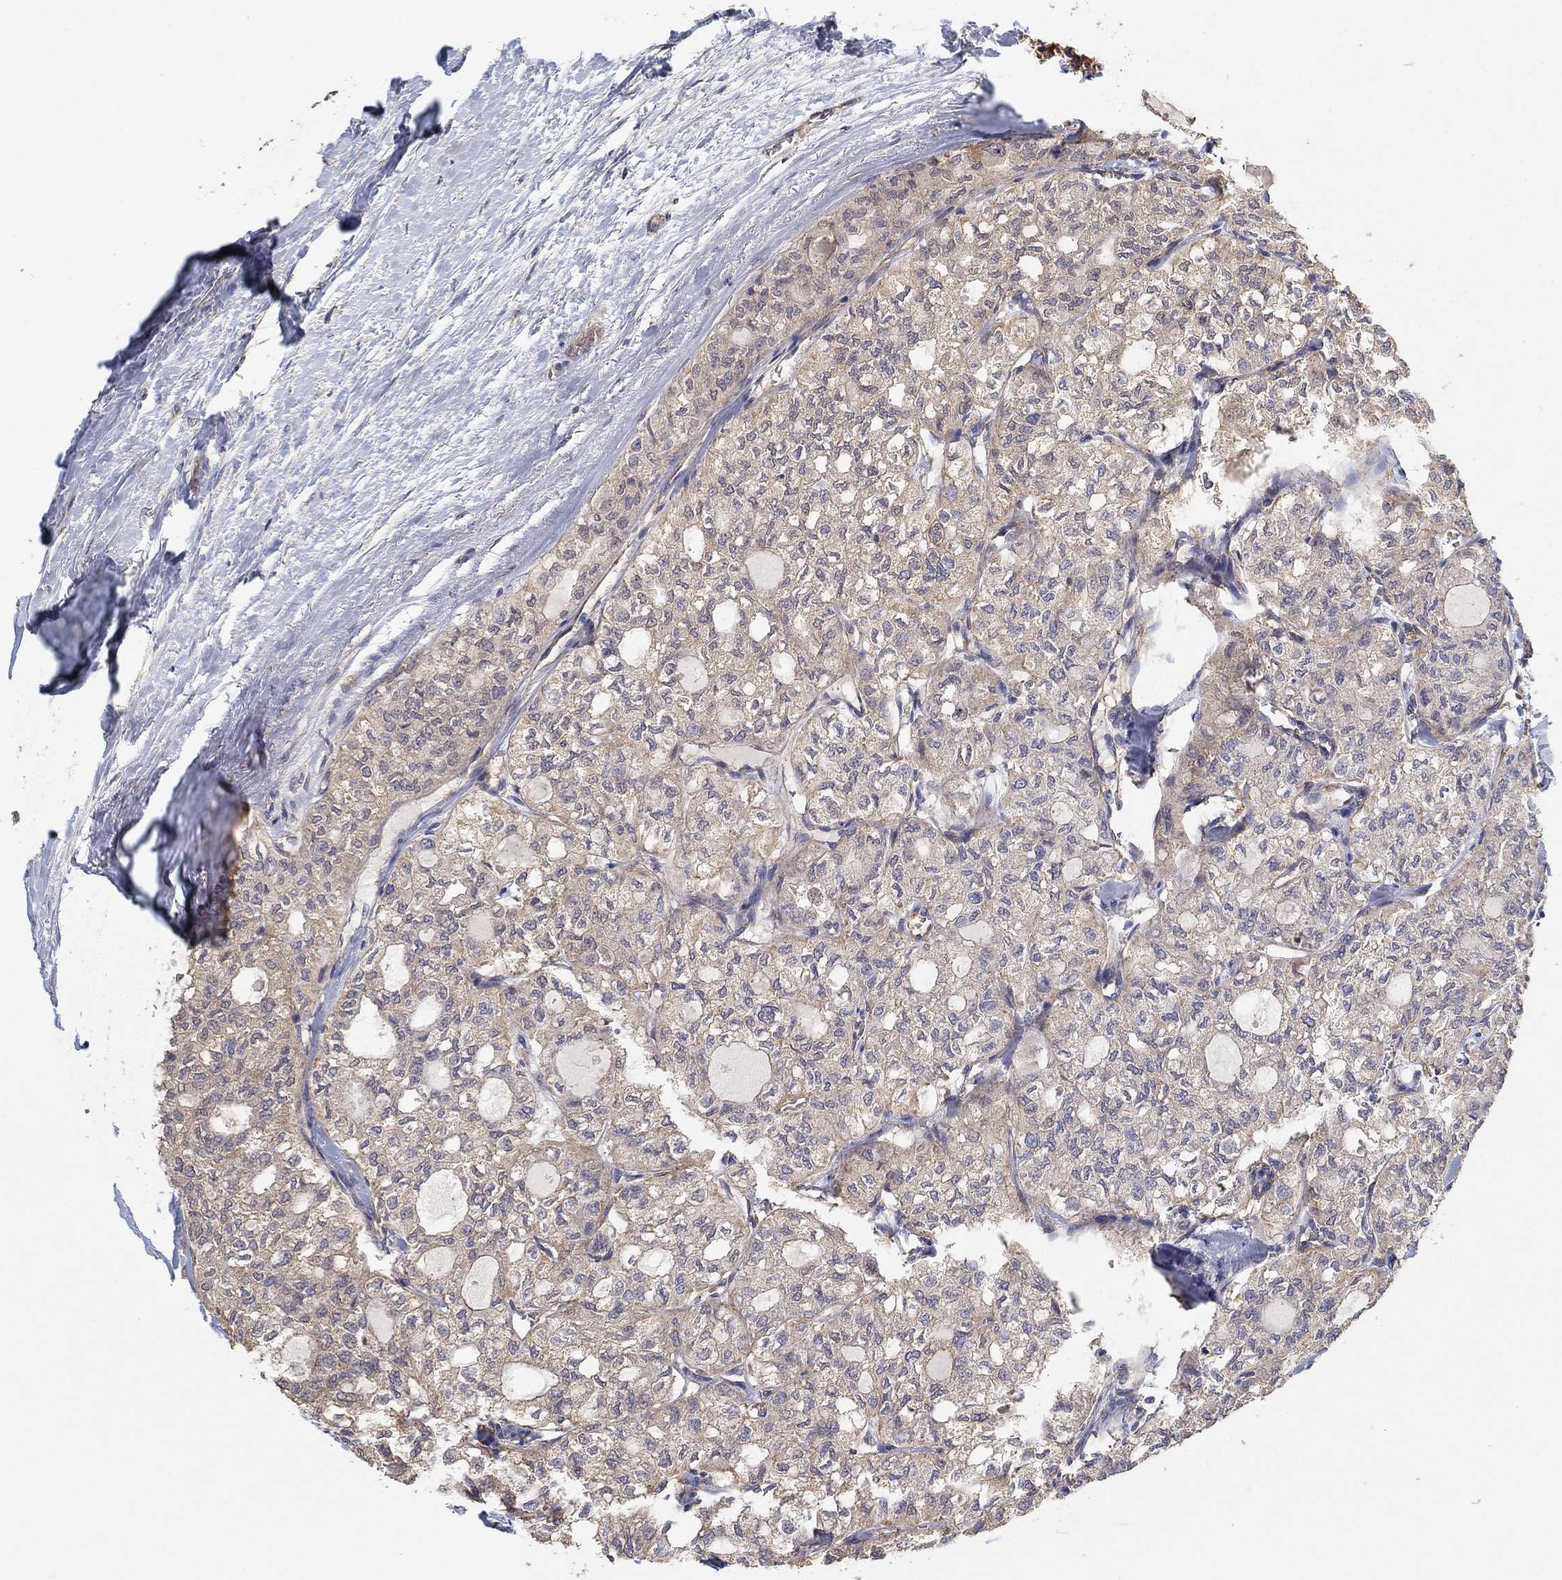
{"staining": {"intensity": "weak", "quantity": ">75%", "location": "cytoplasmic/membranous"}, "tissue": "thyroid cancer", "cell_type": "Tumor cells", "image_type": "cancer", "snomed": [{"axis": "morphology", "description": "Follicular adenoma carcinoma, NOS"}, {"axis": "topography", "description": "Thyroid gland"}], "caption": "A brown stain labels weak cytoplasmic/membranous expression of a protein in human follicular adenoma carcinoma (thyroid) tumor cells. The protein of interest is stained brown, and the nuclei are stained in blue (DAB IHC with brightfield microscopy, high magnification).", "gene": "MCUR1", "patient": {"sex": "male", "age": 75}}